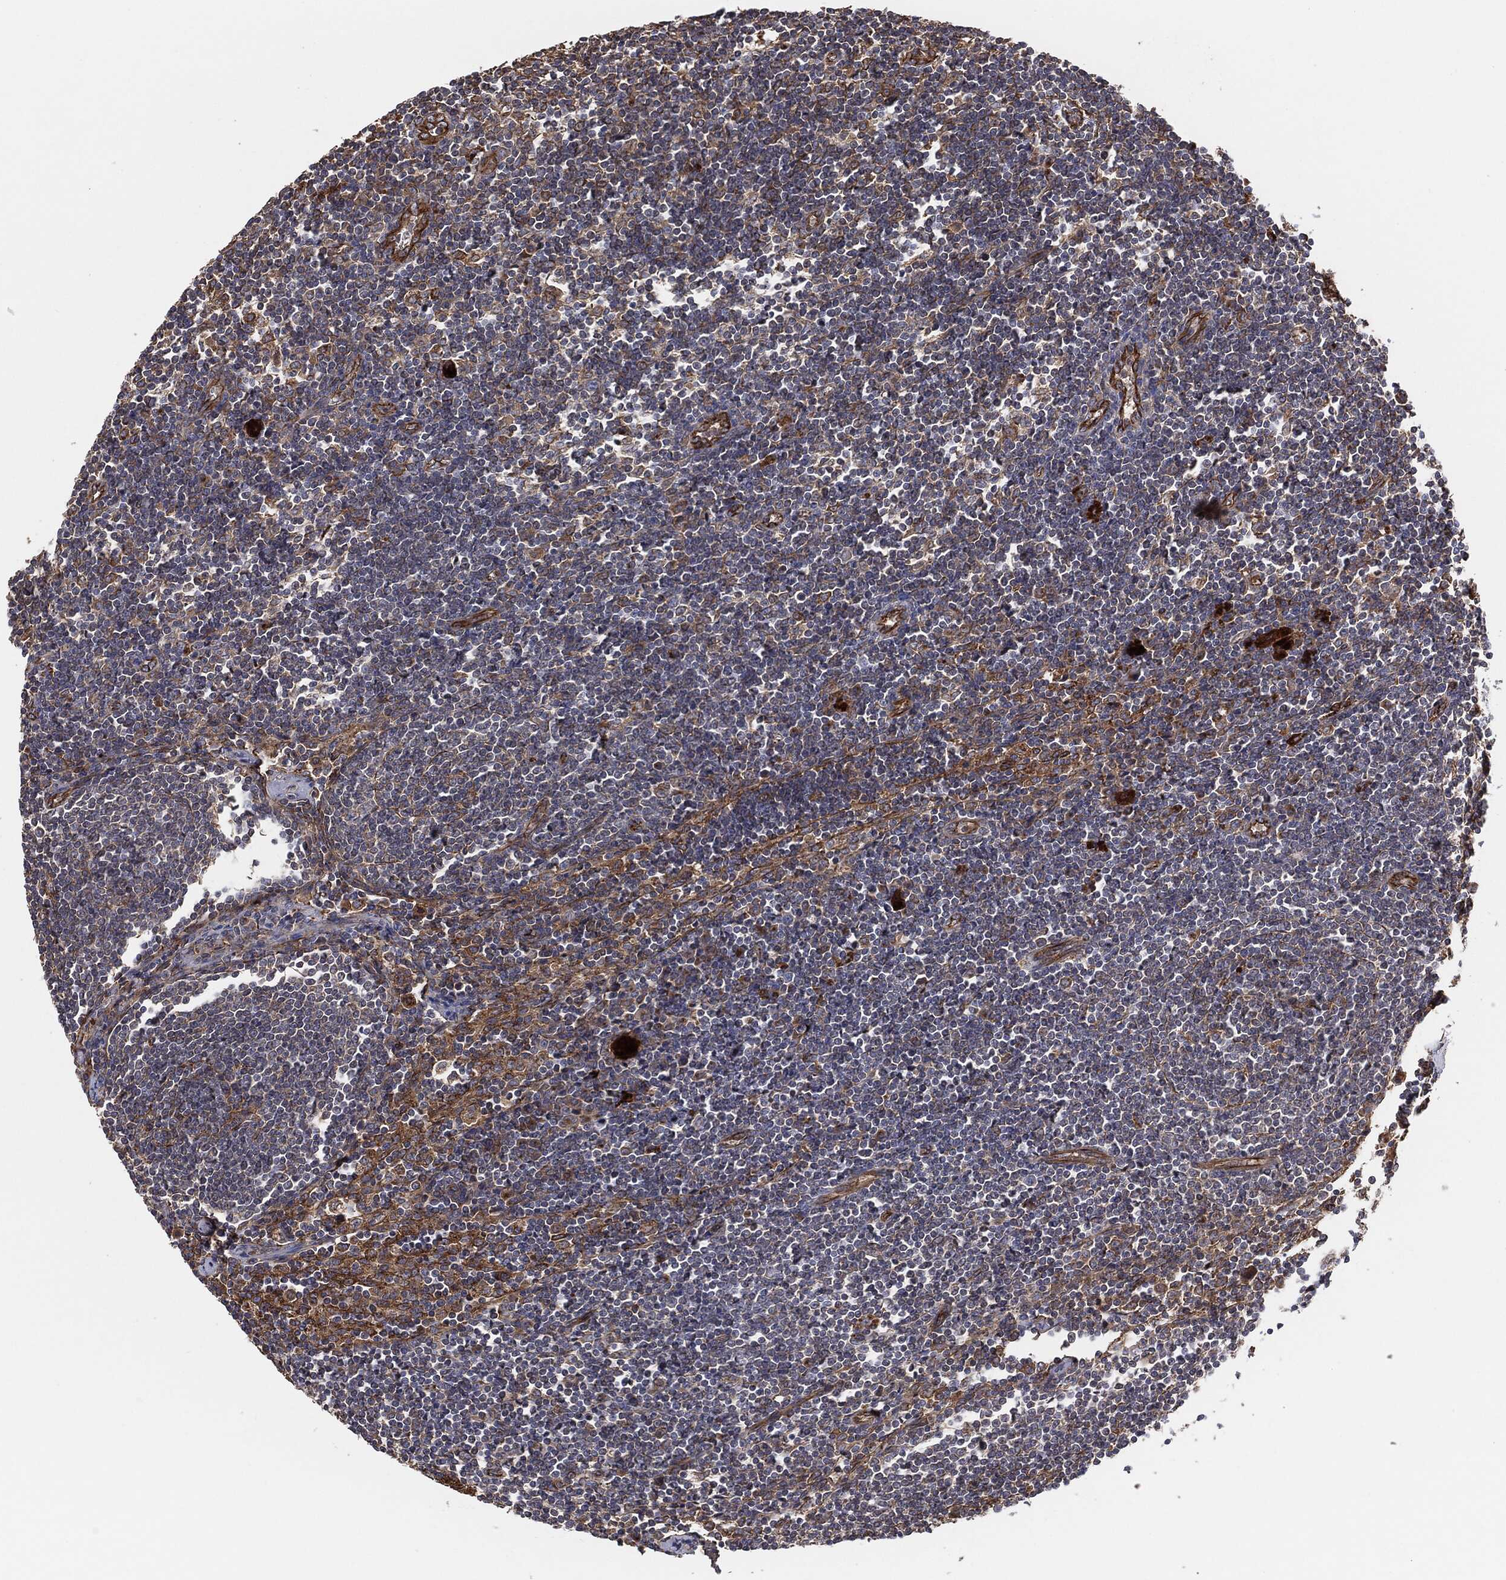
{"staining": {"intensity": "moderate", "quantity": ">75%", "location": "cytoplasmic/membranous"}, "tissue": "lymph node", "cell_type": "Germinal center cells", "image_type": "normal", "snomed": [{"axis": "morphology", "description": "Normal tissue, NOS"}, {"axis": "morphology", "description": "Adenocarcinoma, NOS"}, {"axis": "topography", "description": "Lymph node"}, {"axis": "topography", "description": "Pancreas"}], "caption": "Immunohistochemistry (IHC) image of normal lymph node stained for a protein (brown), which demonstrates medium levels of moderate cytoplasmic/membranous staining in about >75% of germinal center cells.", "gene": "CTNNA1", "patient": {"sex": "female", "age": 58}}